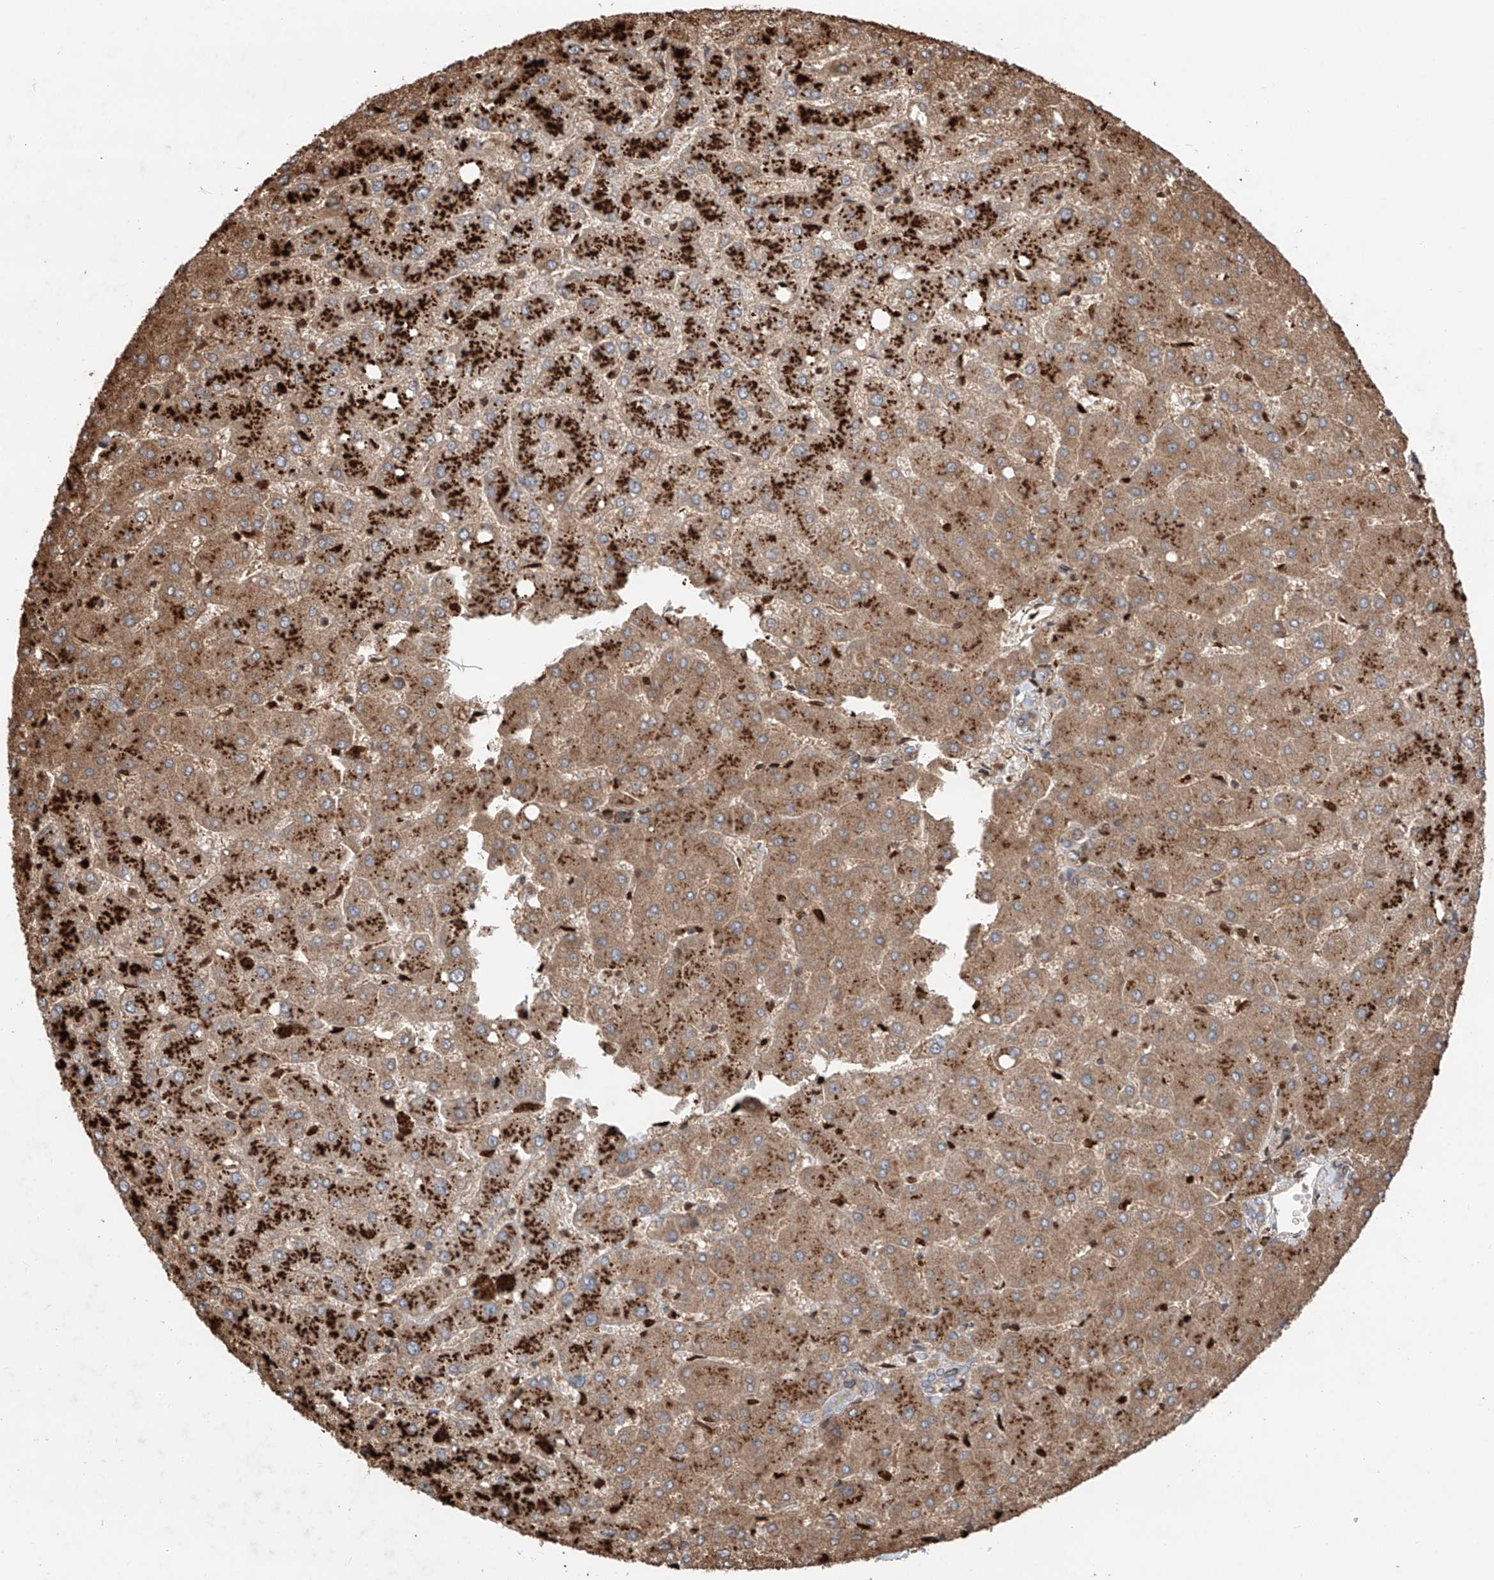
{"staining": {"intensity": "weak", "quantity": "25%-75%", "location": "cytoplasmic/membranous"}, "tissue": "liver", "cell_type": "Cholangiocytes", "image_type": "normal", "snomed": [{"axis": "morphology", "description": "Normal tissue, NOS"}, {"axis": "topography", "description": "Liver"}], "caption": "Immunohistochemistry (IHC) (DAB (3,3'-diaminobenzidine)) staining of normal liver shows weak cytoplasmic/membranous protein positivity in about 25%-75% of cholangiocytes. (Stains: DAB in brown, nuclei in blue, Microscopy: brightfield microscopy at high magnification).", "gene": "EDN1", "patient": {"sex": "female", "age": 54}}